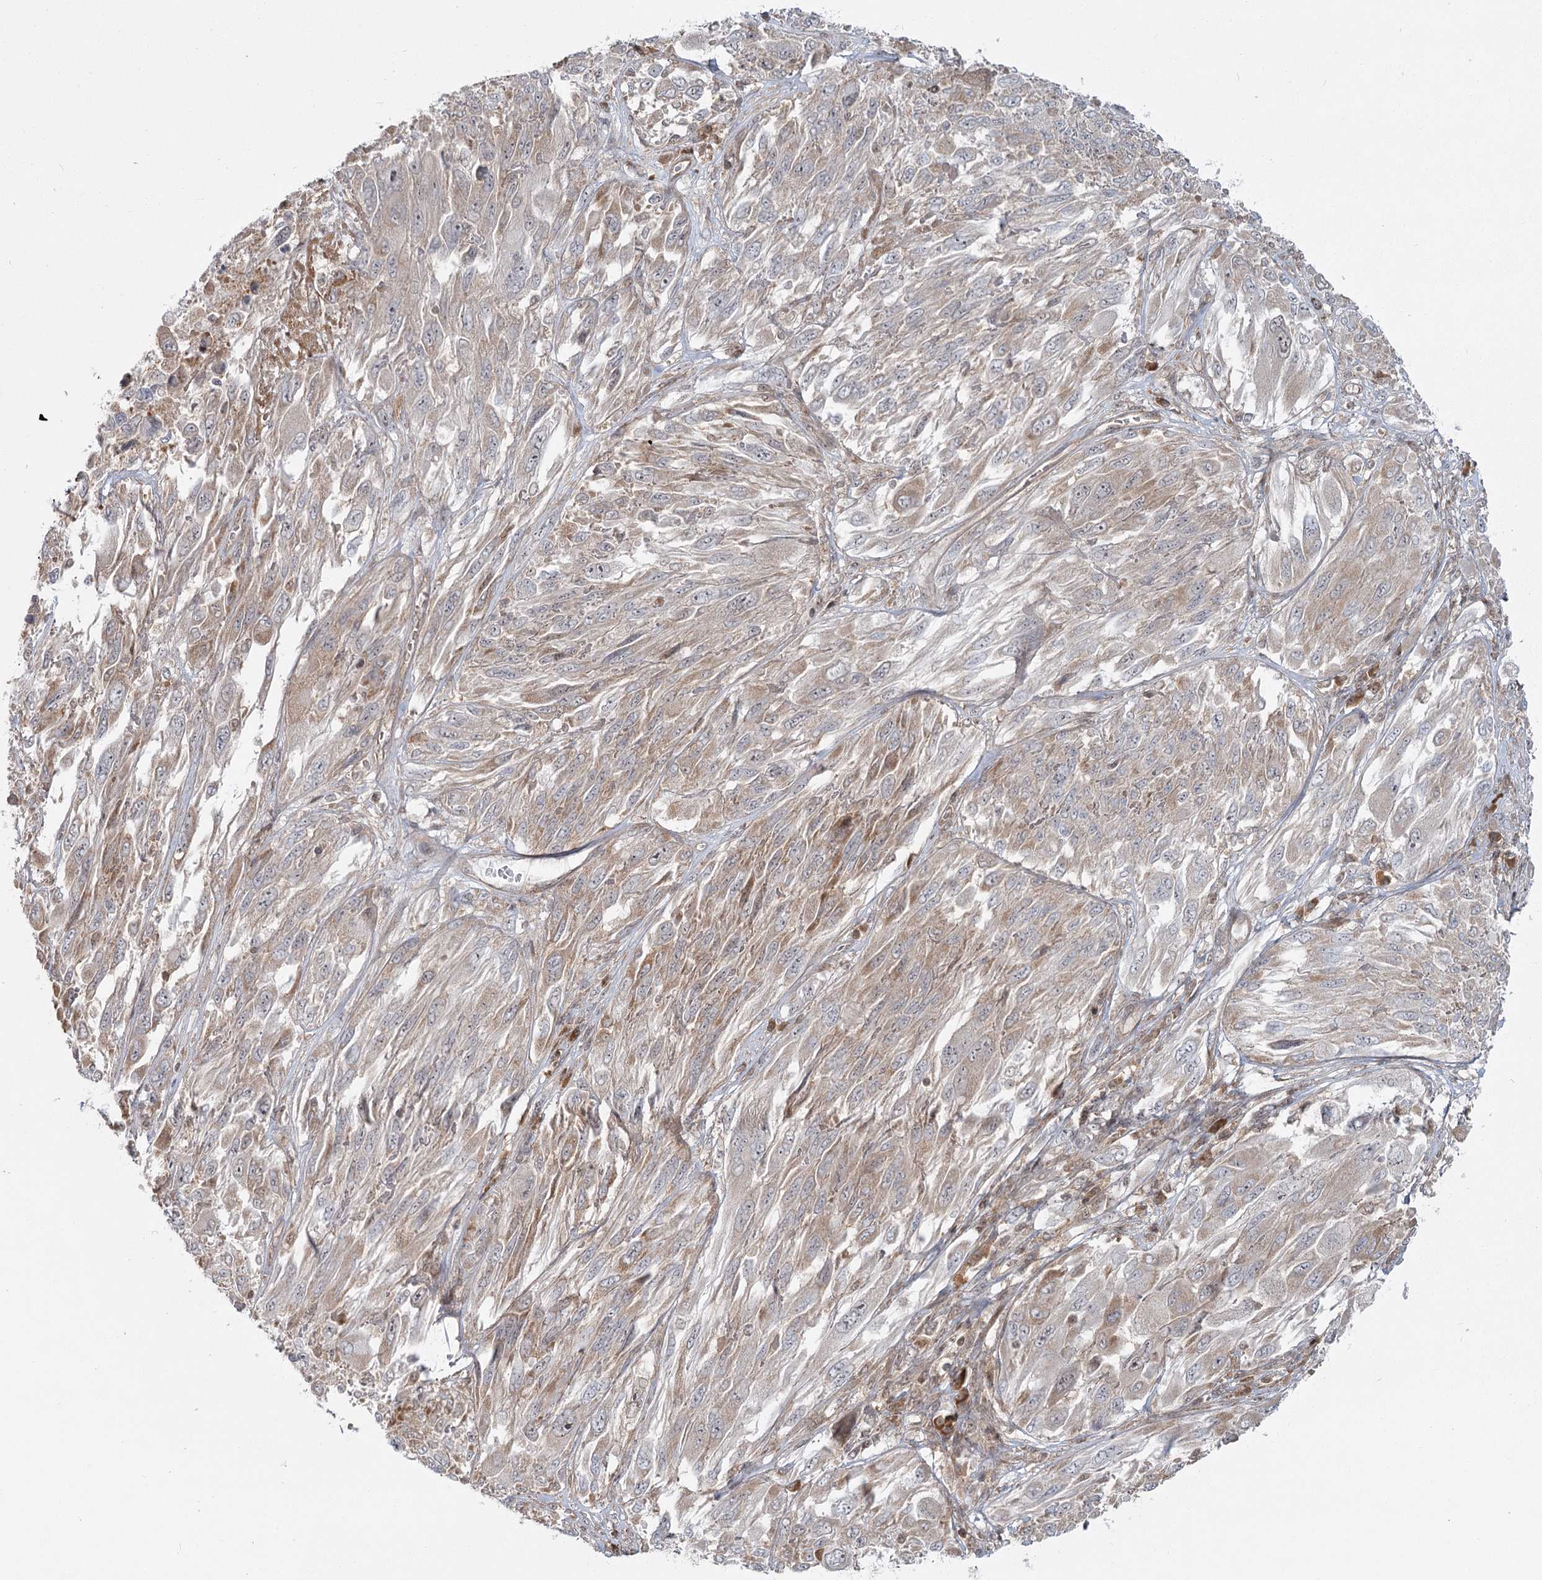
{"staining": {"intensity": "weak", "quantity": ">75%", "location": "cytoplasmic/membranous"}, "tissue": "melanoma", "cell_type": "Tumor cells", "image_type": "cancer", "snomed": [{"axis": "morphology", "description": "Malignant melanoma, NOS"}, {"axis": "topography", "description": "Skin"}], "caption": "DAB immunohistochemical staining of melanoma shows weak cytoplasmic/membranous protein positivity in about >75% of tumor cells. (brown staining indicates protein expression, while blue staining denotes nuclei).", "gene": "THNSL1", "patient": {"sex": "female", "age": 91}}